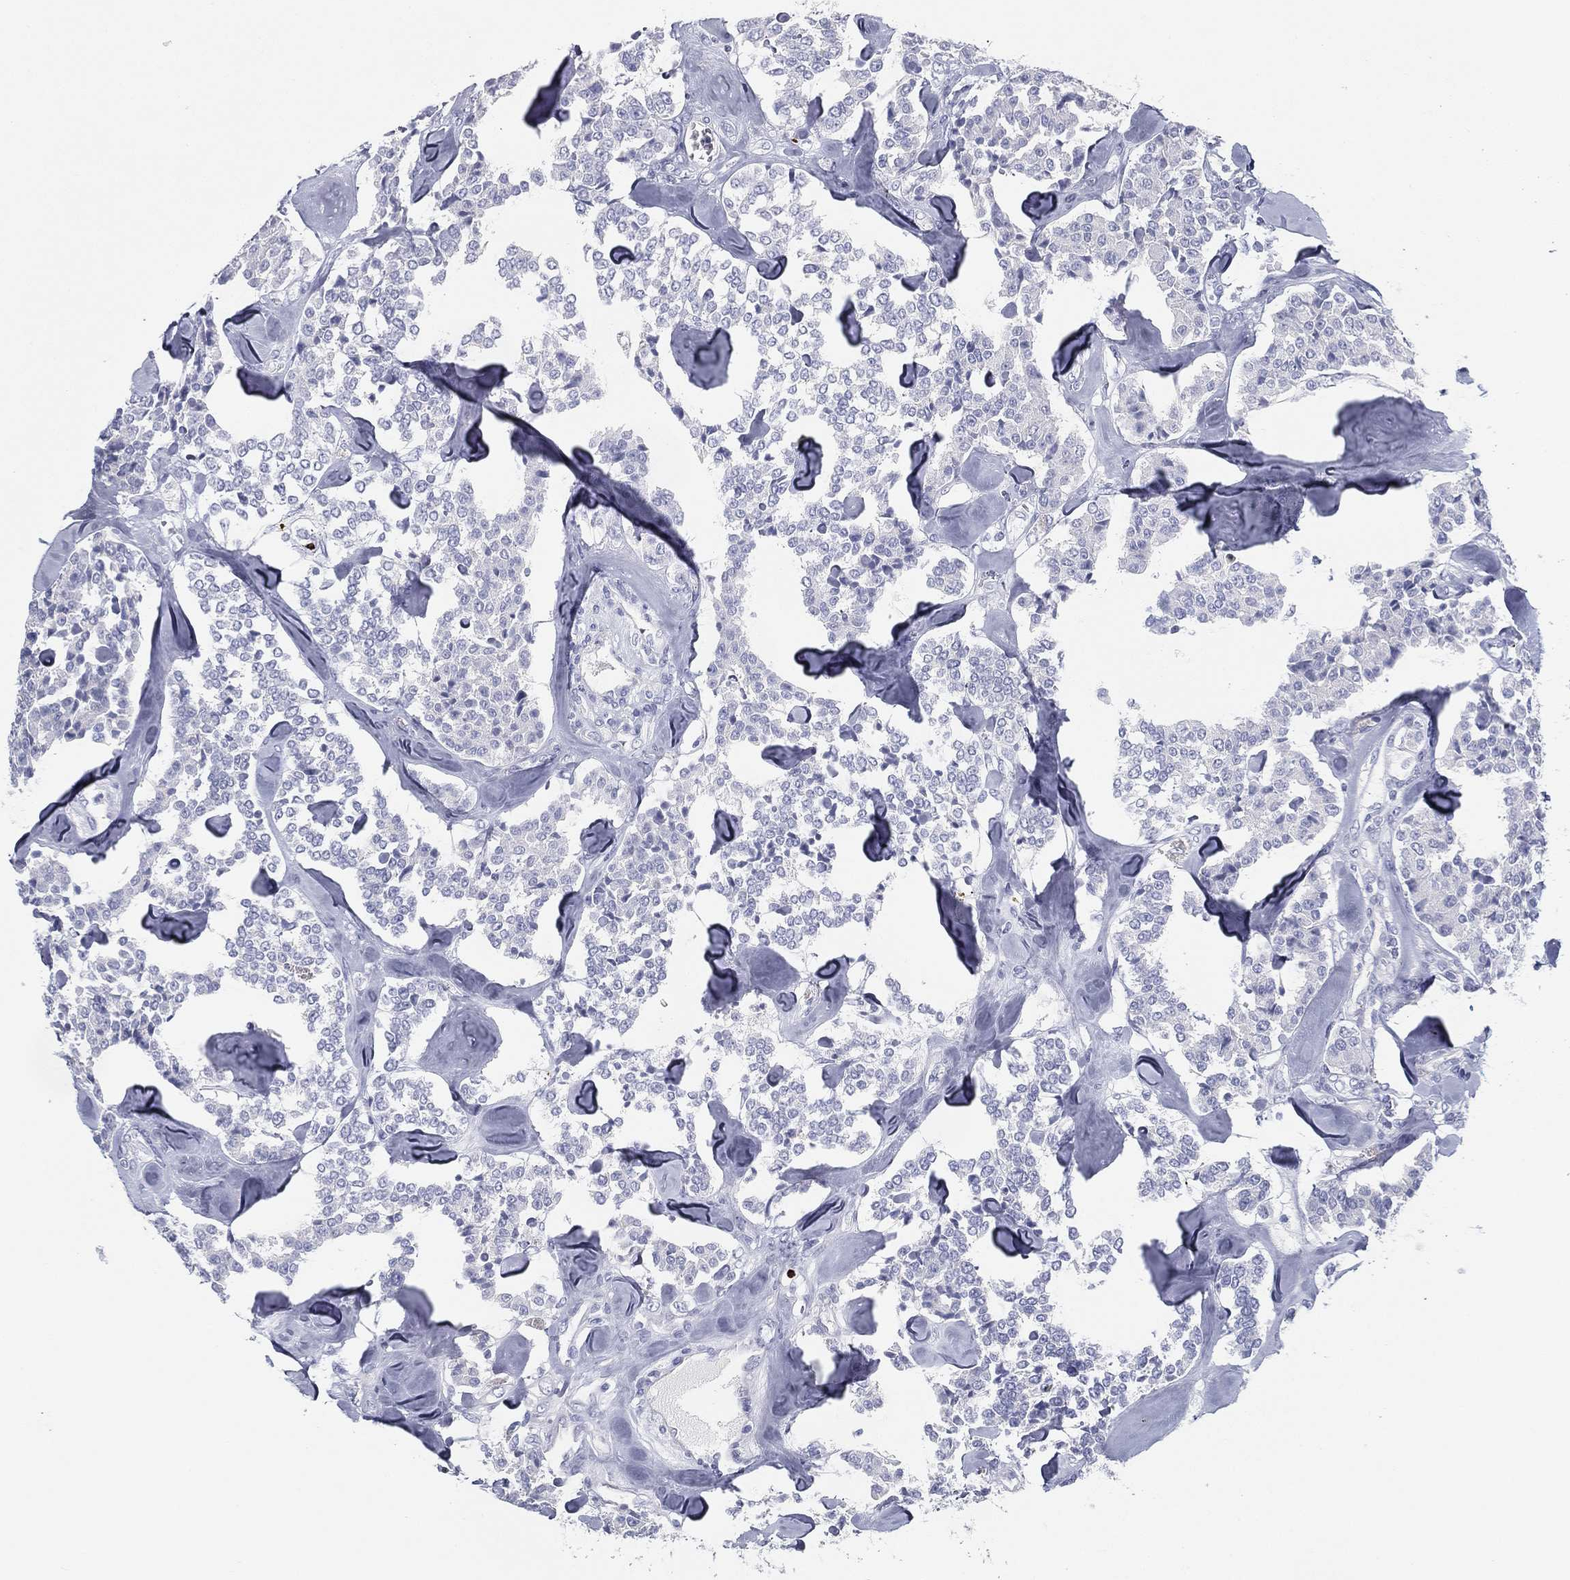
{"staining": {"intensity": "negative", "quantity": "none", "location": "none"}, "tissue": "carcinoid", "cell_type": "Tumor cells", "image_type": "cancer", "snomed": [{"axis": "morphology", "description": "Carcinoid, malignant, NOS"}, {"axis": "topography", "description": "Pancreas"}], "caption": "Immunohistochemistry (IHC) of carcinoid (malignant) exhibits no positivity in tumor cells.", "gene": "SPPL2C", "patient": {"sex": "male", "age": 41}}